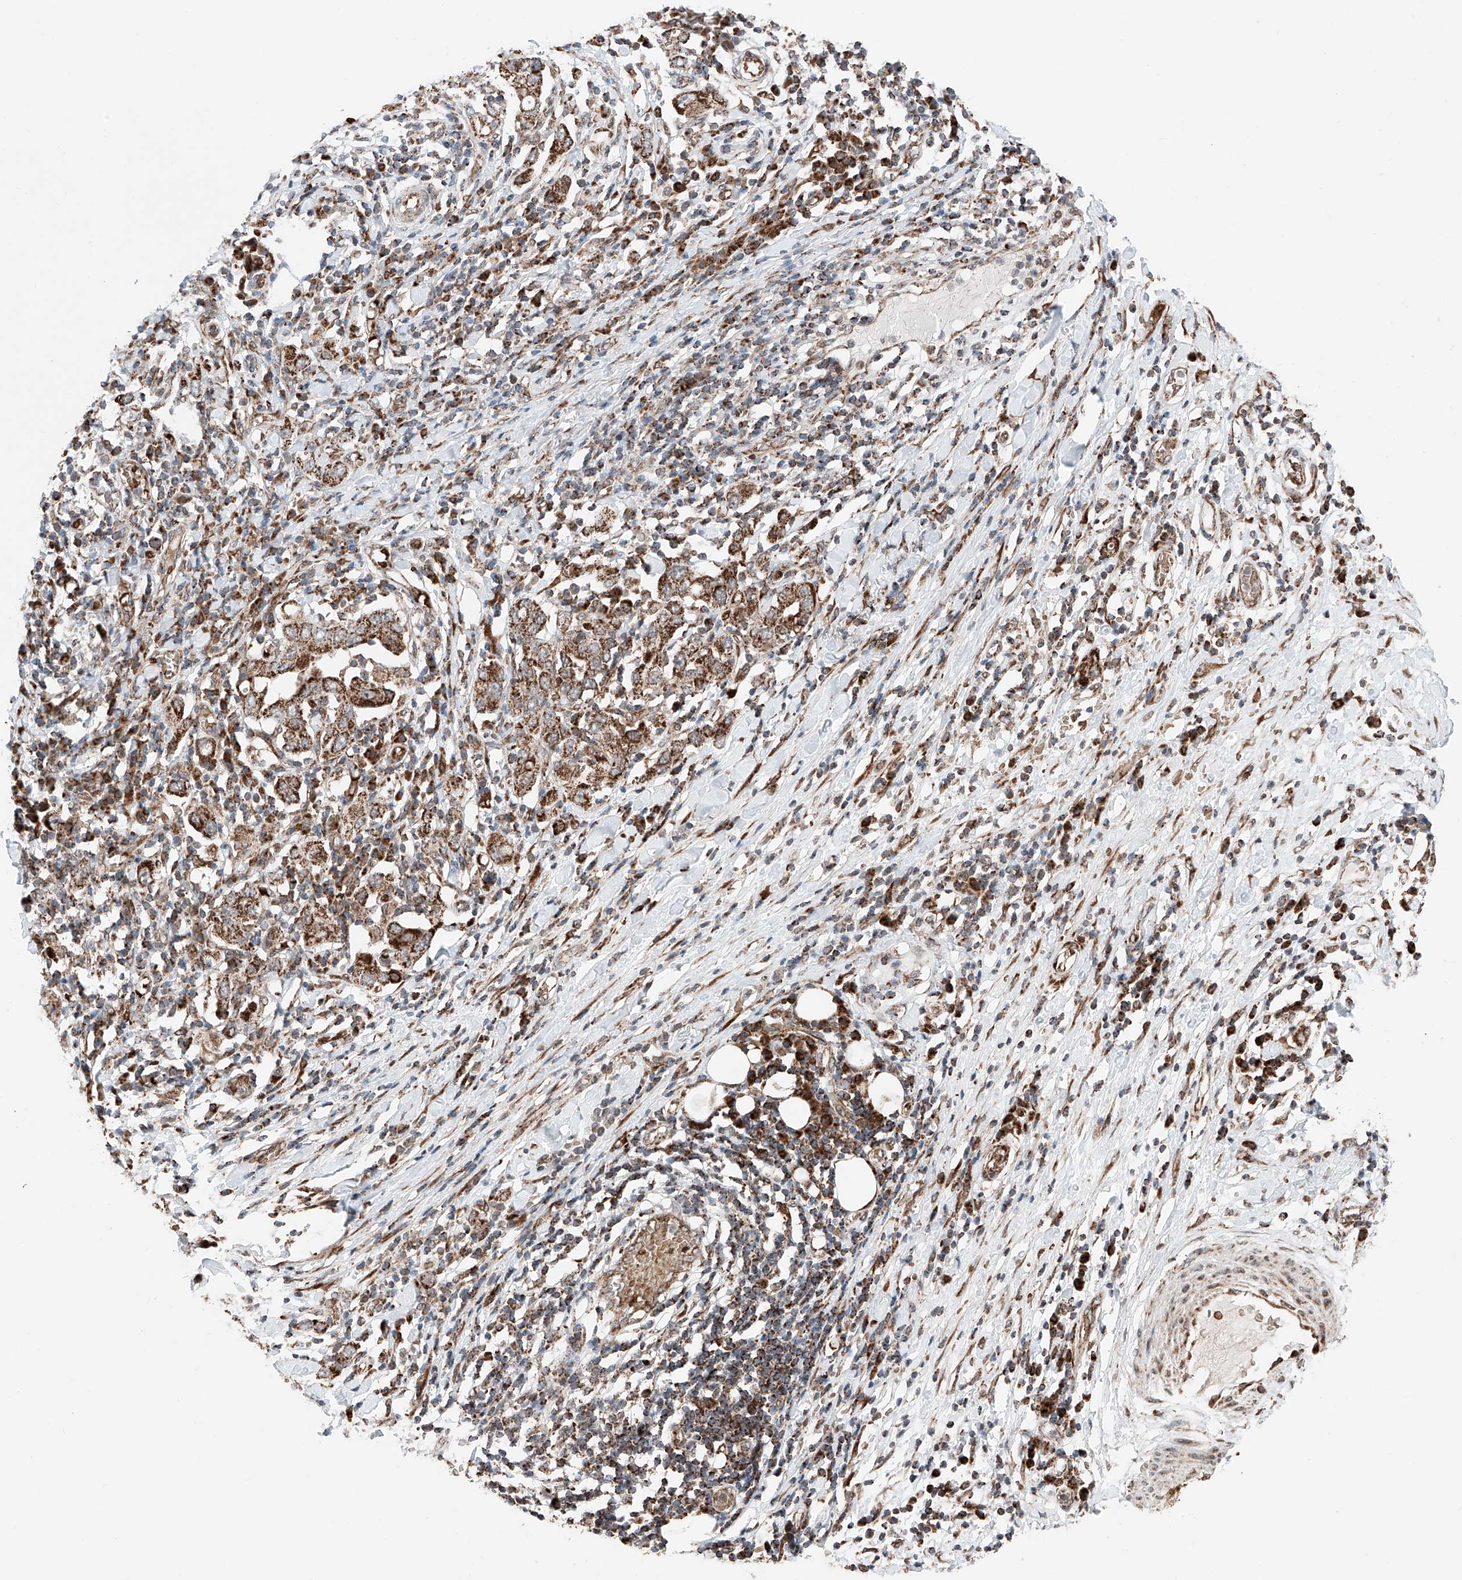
{"staining": {"intensity": "strong", "quantity": ">75%", "location": "cytoplasmic/membranous"}, "tissue": "stomach cancer", "cell_type": "Tumor cells", "image_type": "cancer", "snomed": [{"axis": "morphology", "description": "Adenocarcinoma, NOS"}, {"axis": "topography", "description": "Stomach, upper"}], "caption": "A high-resolution photomicrograph shows immunohistochemistry (IHC) staining of adenocarcinoma (stomach), which shows strong cytoplasmic/membranous staining in about >75% of tumor cells. The staining is performed using DAB brown chromogen to label protein expression. The nuclei are counter-stained blue using hematoxylin.", "gene": "ZSCAN29", "patient": {"sex": "male", "age": 62}}